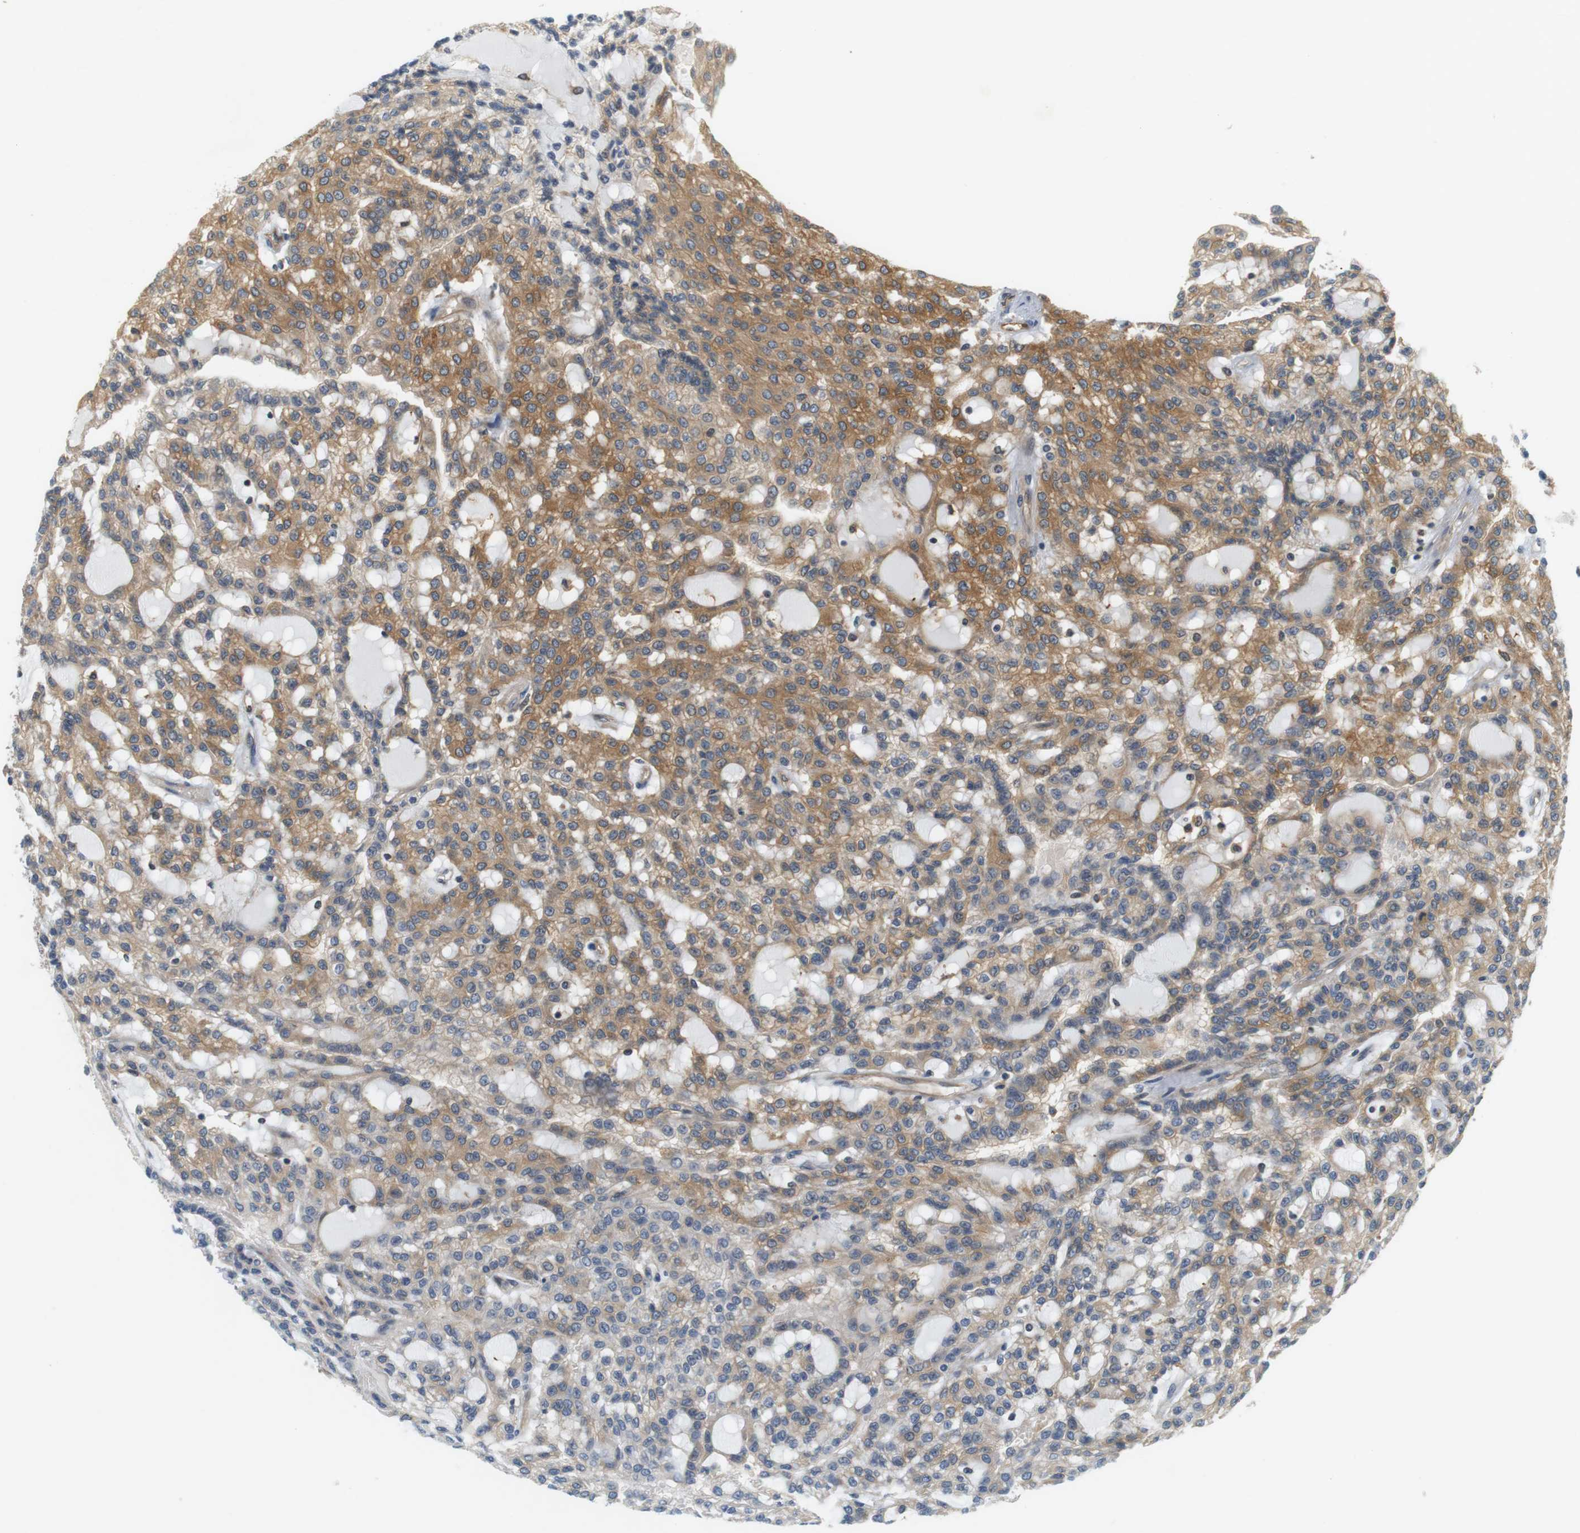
{"staining": {"intensity": "moderate", "quantity": "25%-75%", "location": "cytoplasmic/membranous"}, "tissue": "renal cancer", "cell_type": "Tumor cells", "image_type": "cancer", "snomed": [{"axis": "morphology", "description": "Adenocarcinoma, NOS"}, {"axis": "topography", "description": "Kidney"}], "caption": "This is an image of IHC staining of renal cancer (adenocarcinoma), which shows moderate positivity in the cytoplasmic/membranous of tumor cells.", "gene": "SH3GLB1", "patient": {"sex": "male", "age": 63}}